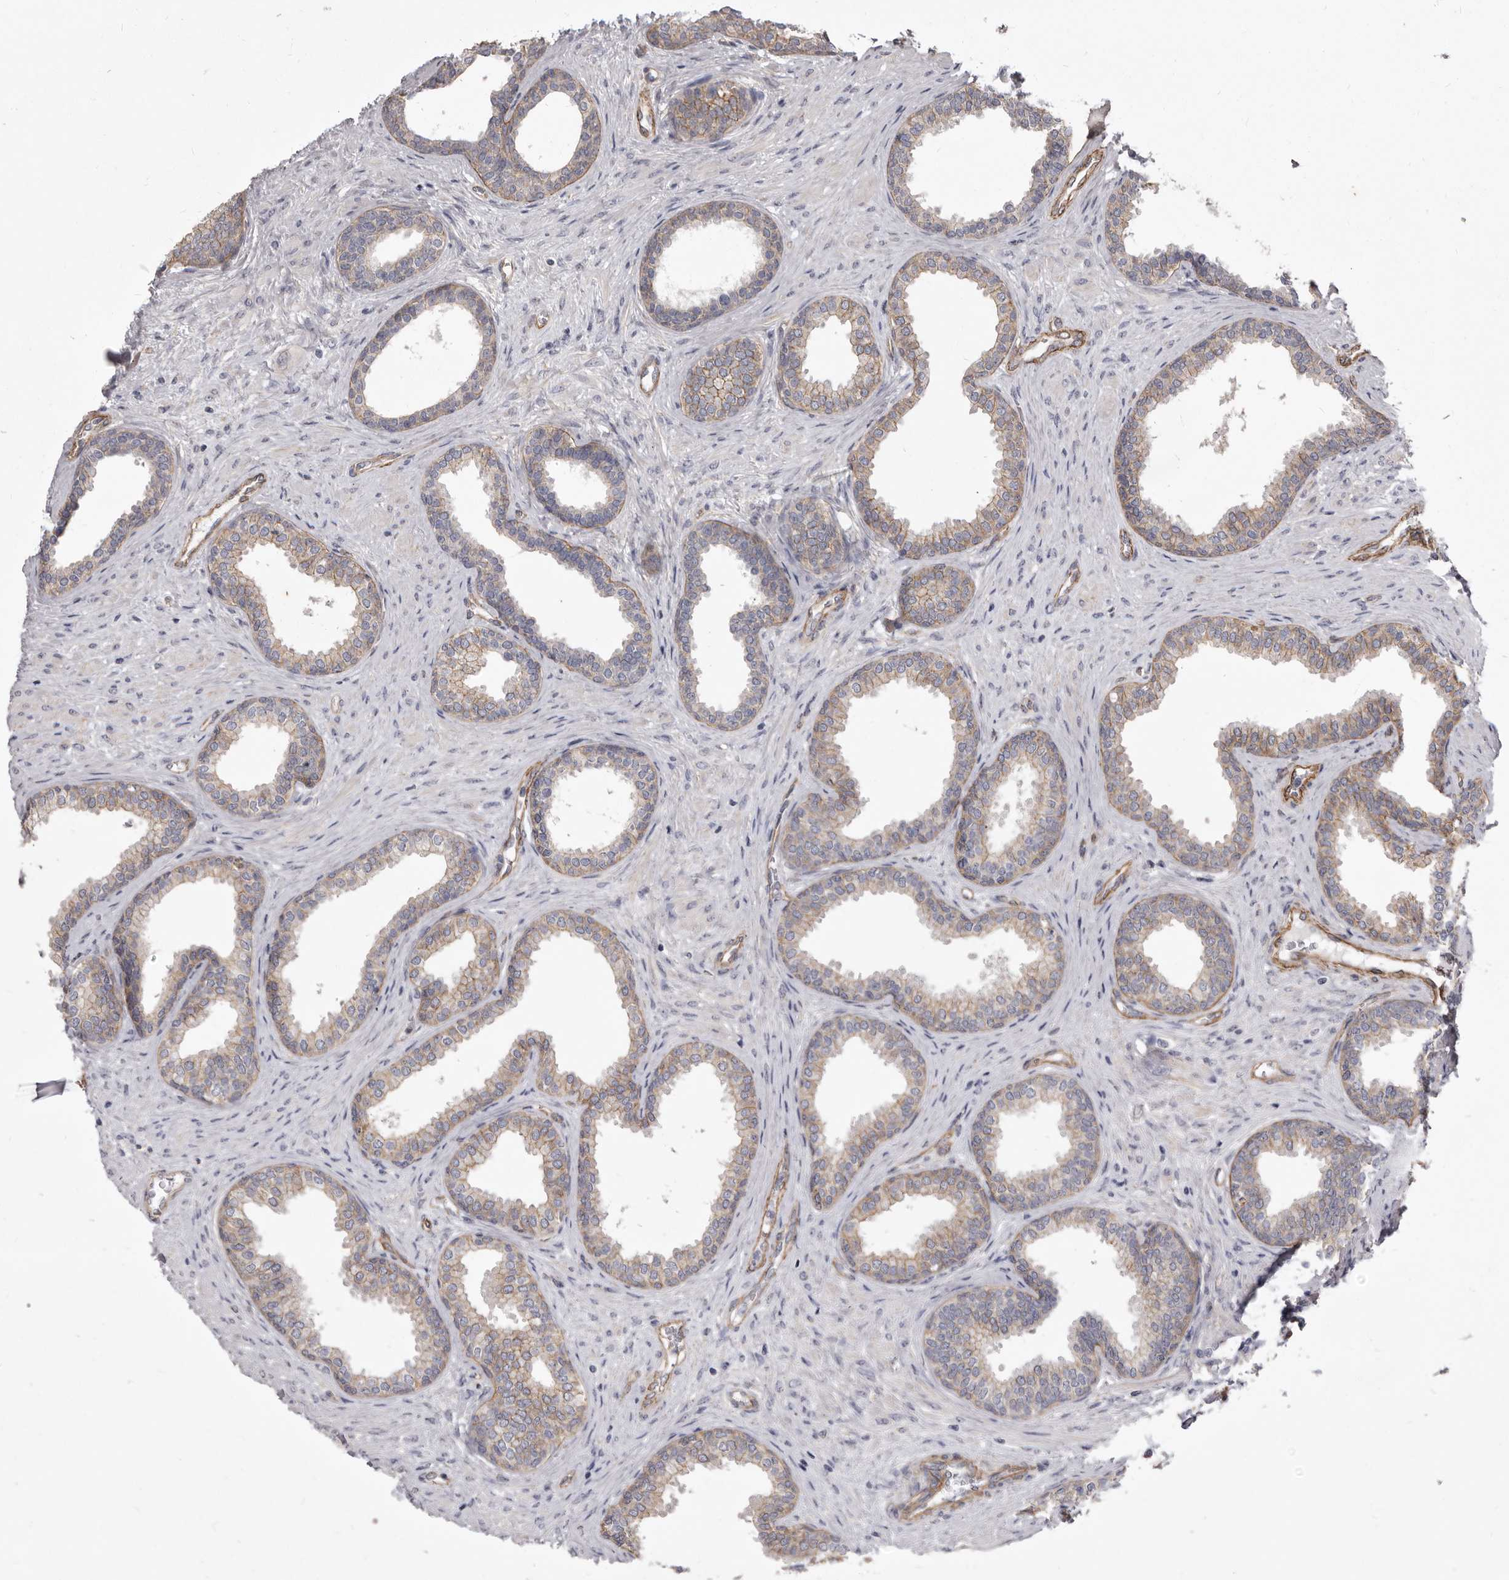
{"staining": {"intensity": "moderate", "quantity": "25%-75%", "location": "cytoplasmic/membranous"}, "tissue": "prostate", "cell_type": "Glandular cells", "image_type": "normal", "snomed": [{"axis": "morphology", "description": "Normal tissue, NOS"}, {"axis": "topography", "description": "Prostate"}], "caption": "This histopathology image shows immunohistochemistry staining of unremarkable prostate, with medium moderate cytoplasmic/membranous positivity in about 25%-75% of glandular cells.", "gene": "P2RX6", "patient": {"sex": "male", "age": 76}}